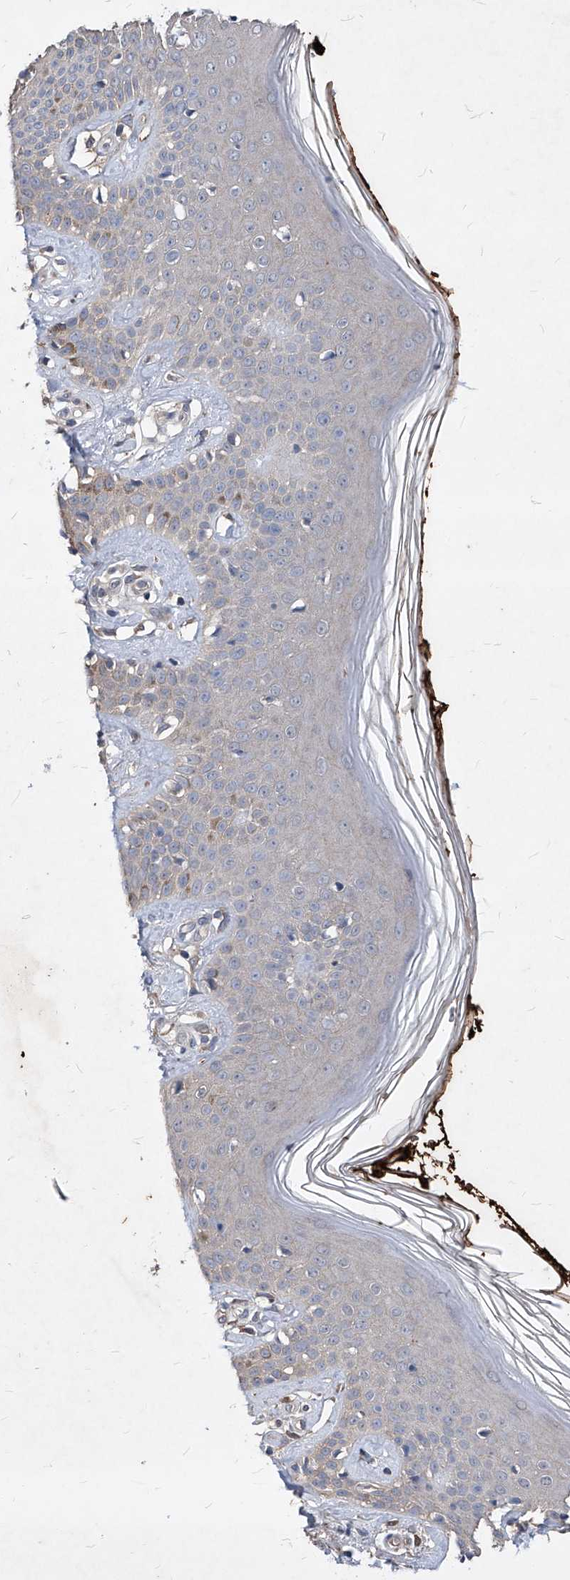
{"staining": {"intensity": "negative", "quantity": "none", "location": "none"}, "tissue": "skin", "cell_type": "Fibroblasts", "image_type": "normal", "snomed": [{"axis": "morphology", "description": "Normal tissue, NOS"}, {"axis": "topography", "description": "Skin"}], "caption": "Immunohistochemistry (IHC) micrograph of benign skin: human skin stained with DAB exhibits no significant protein positivity in fibroblasts.", "gene": "SYNGR1", "patient": {"sex": "female", "age": 64}}